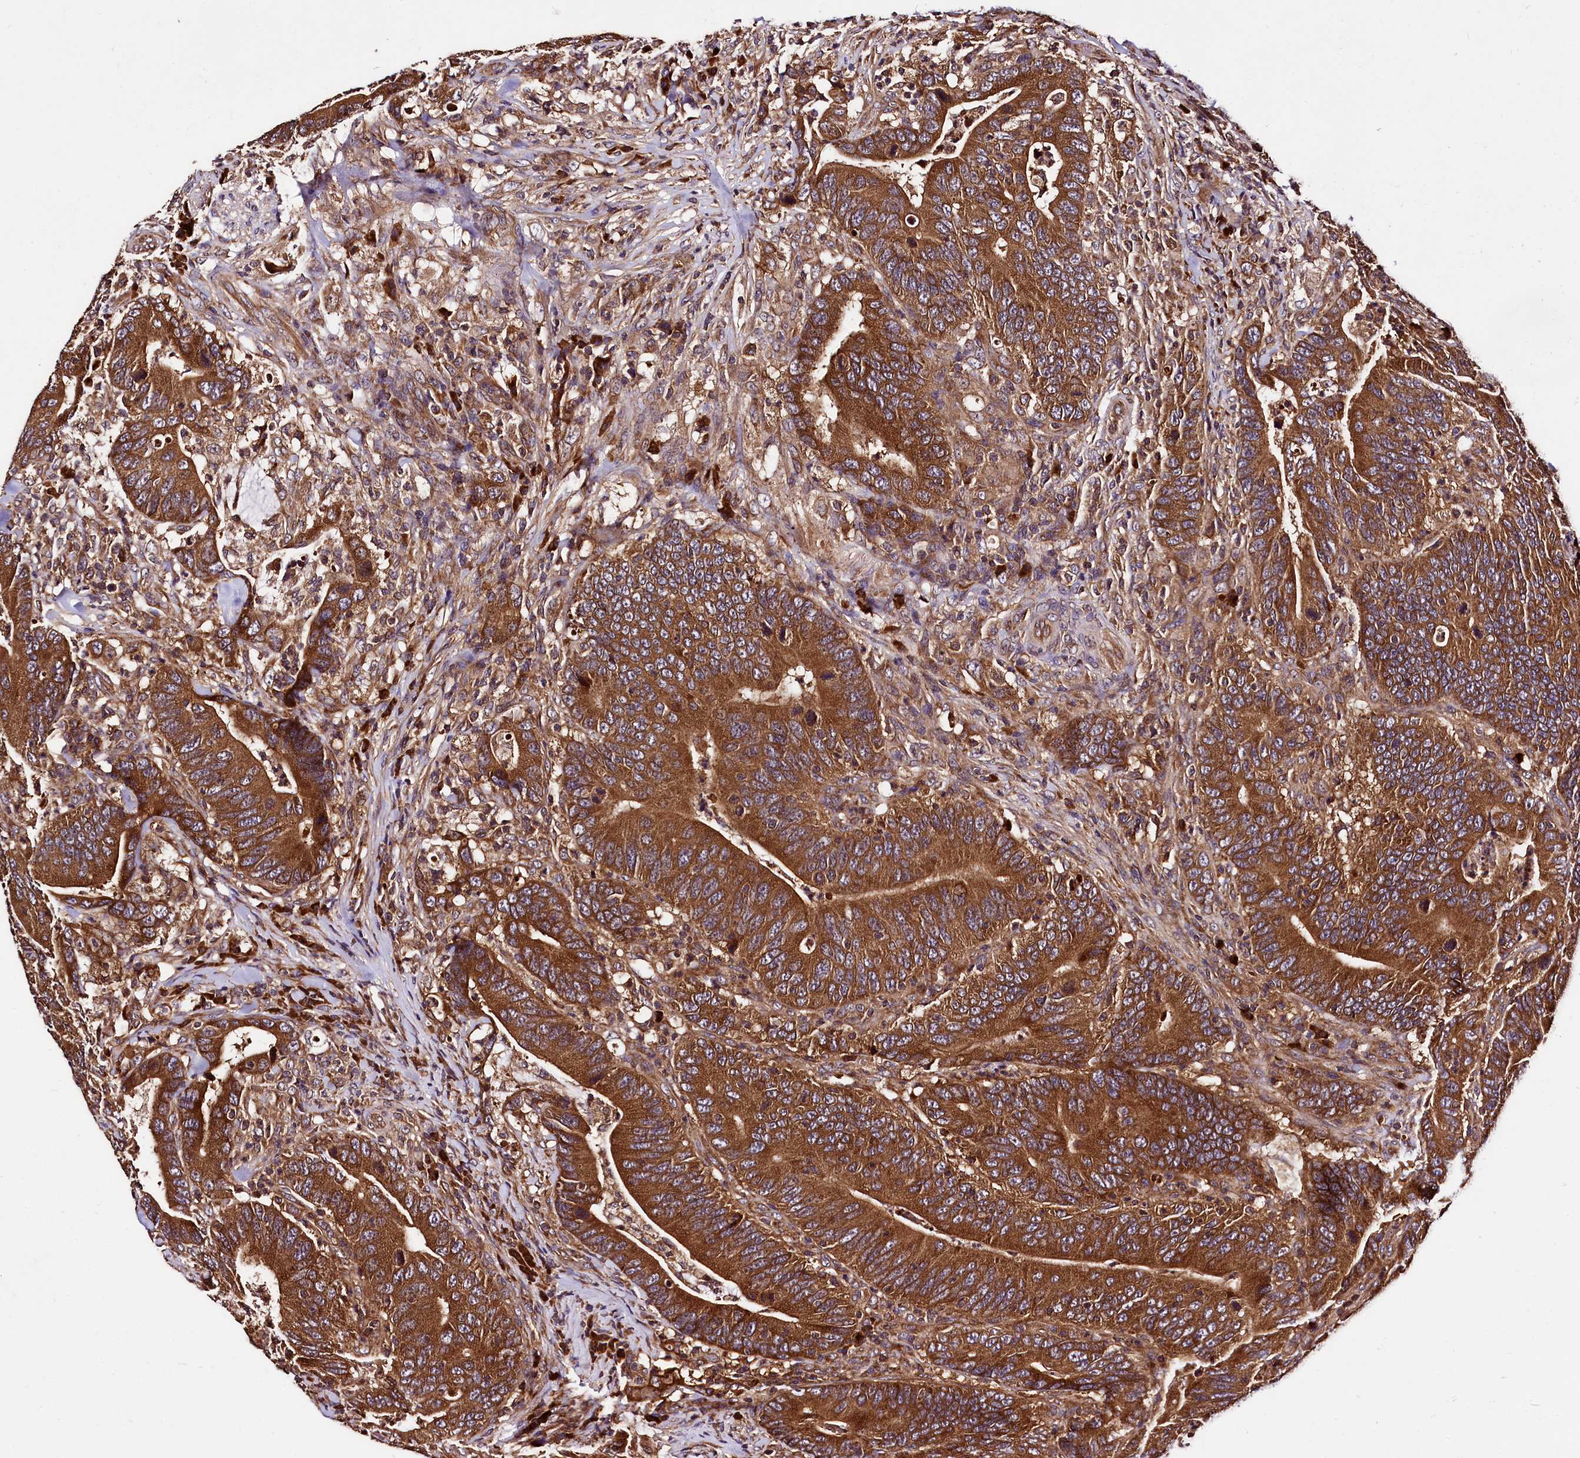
{"staining": {"intensity": "strong", "quantity": ">75%", "location": "cytoplasmic/membranous"}, "tissue": "colorectal cancer", "cell_type": "Tumor cells", "image_type": "cancer", "snomed": [{"axis": "morphology", "description": "Adenocarcinoma, NOS"}, {"axis": "topography", "description": "Colon"}], "caption": "Colorectal adenocarcinoma stained for a protein exhibits strong cytoplasmic/membranous positivity in tumor cells.", "gene": "LRSAM1", "patient": {"sex": "female", "age": 66}}